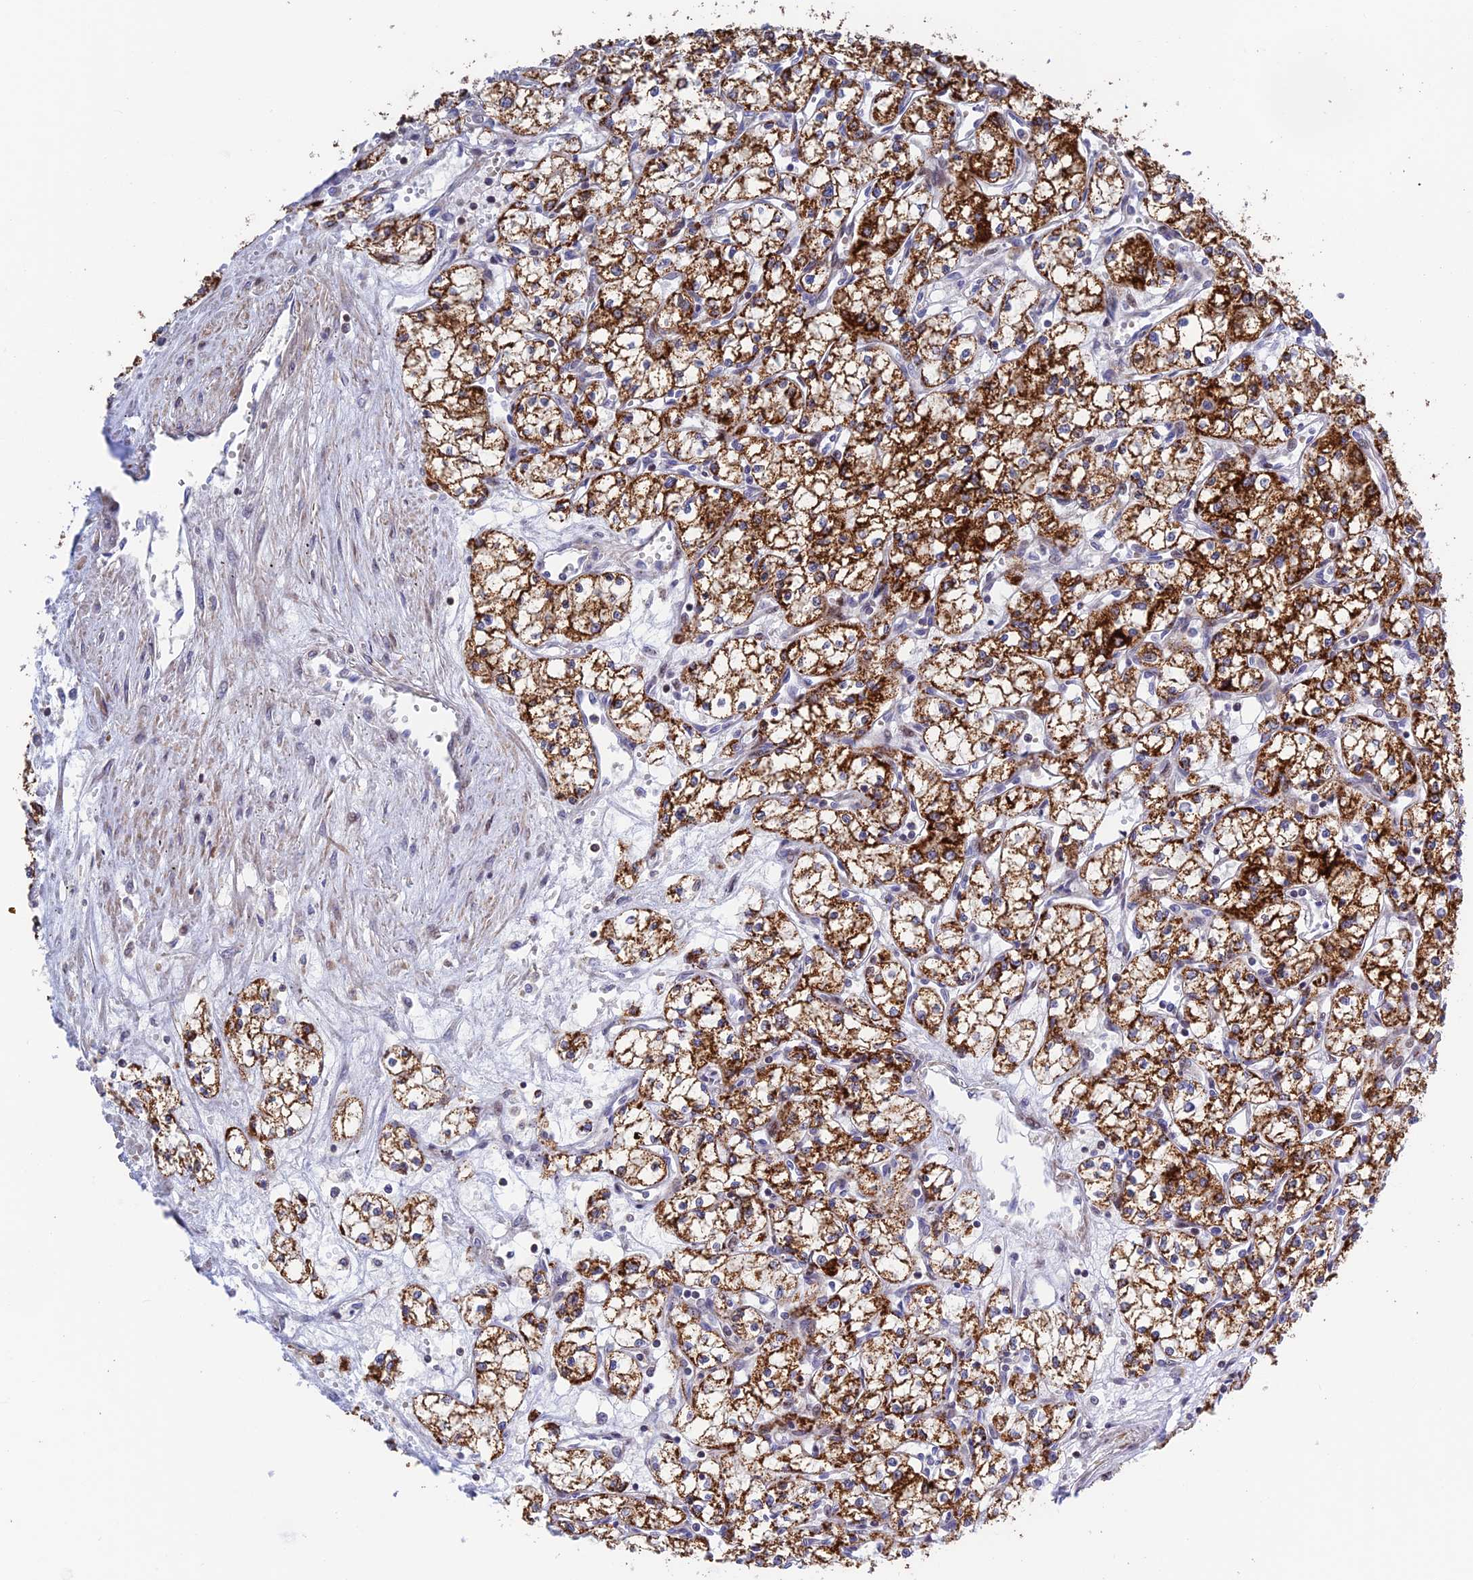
{"staining": {"intensity": "strong", "quantity": ">75%", "location": "cytoplasmic/membranous"}, "tissue": "renal cancer", "cell_type": "Tumor cells", "image_type": "cancer", "snomed": [{"axis": "morphology", "description": "Adenocarcinoma, NOS"}, {"axis": "topography", "description": "Kidney"}], "caption": "This photomicrograph exhibits adenocarcinoma (renal) stained with IHC to label a protein in brown. The cytoplasmic/membranous of tumor cells show strong positivity for the protein. Nuclei are counter-stained blue.", "gene": "PRIM1", "patient": {"sex": "male", "age": 59}}